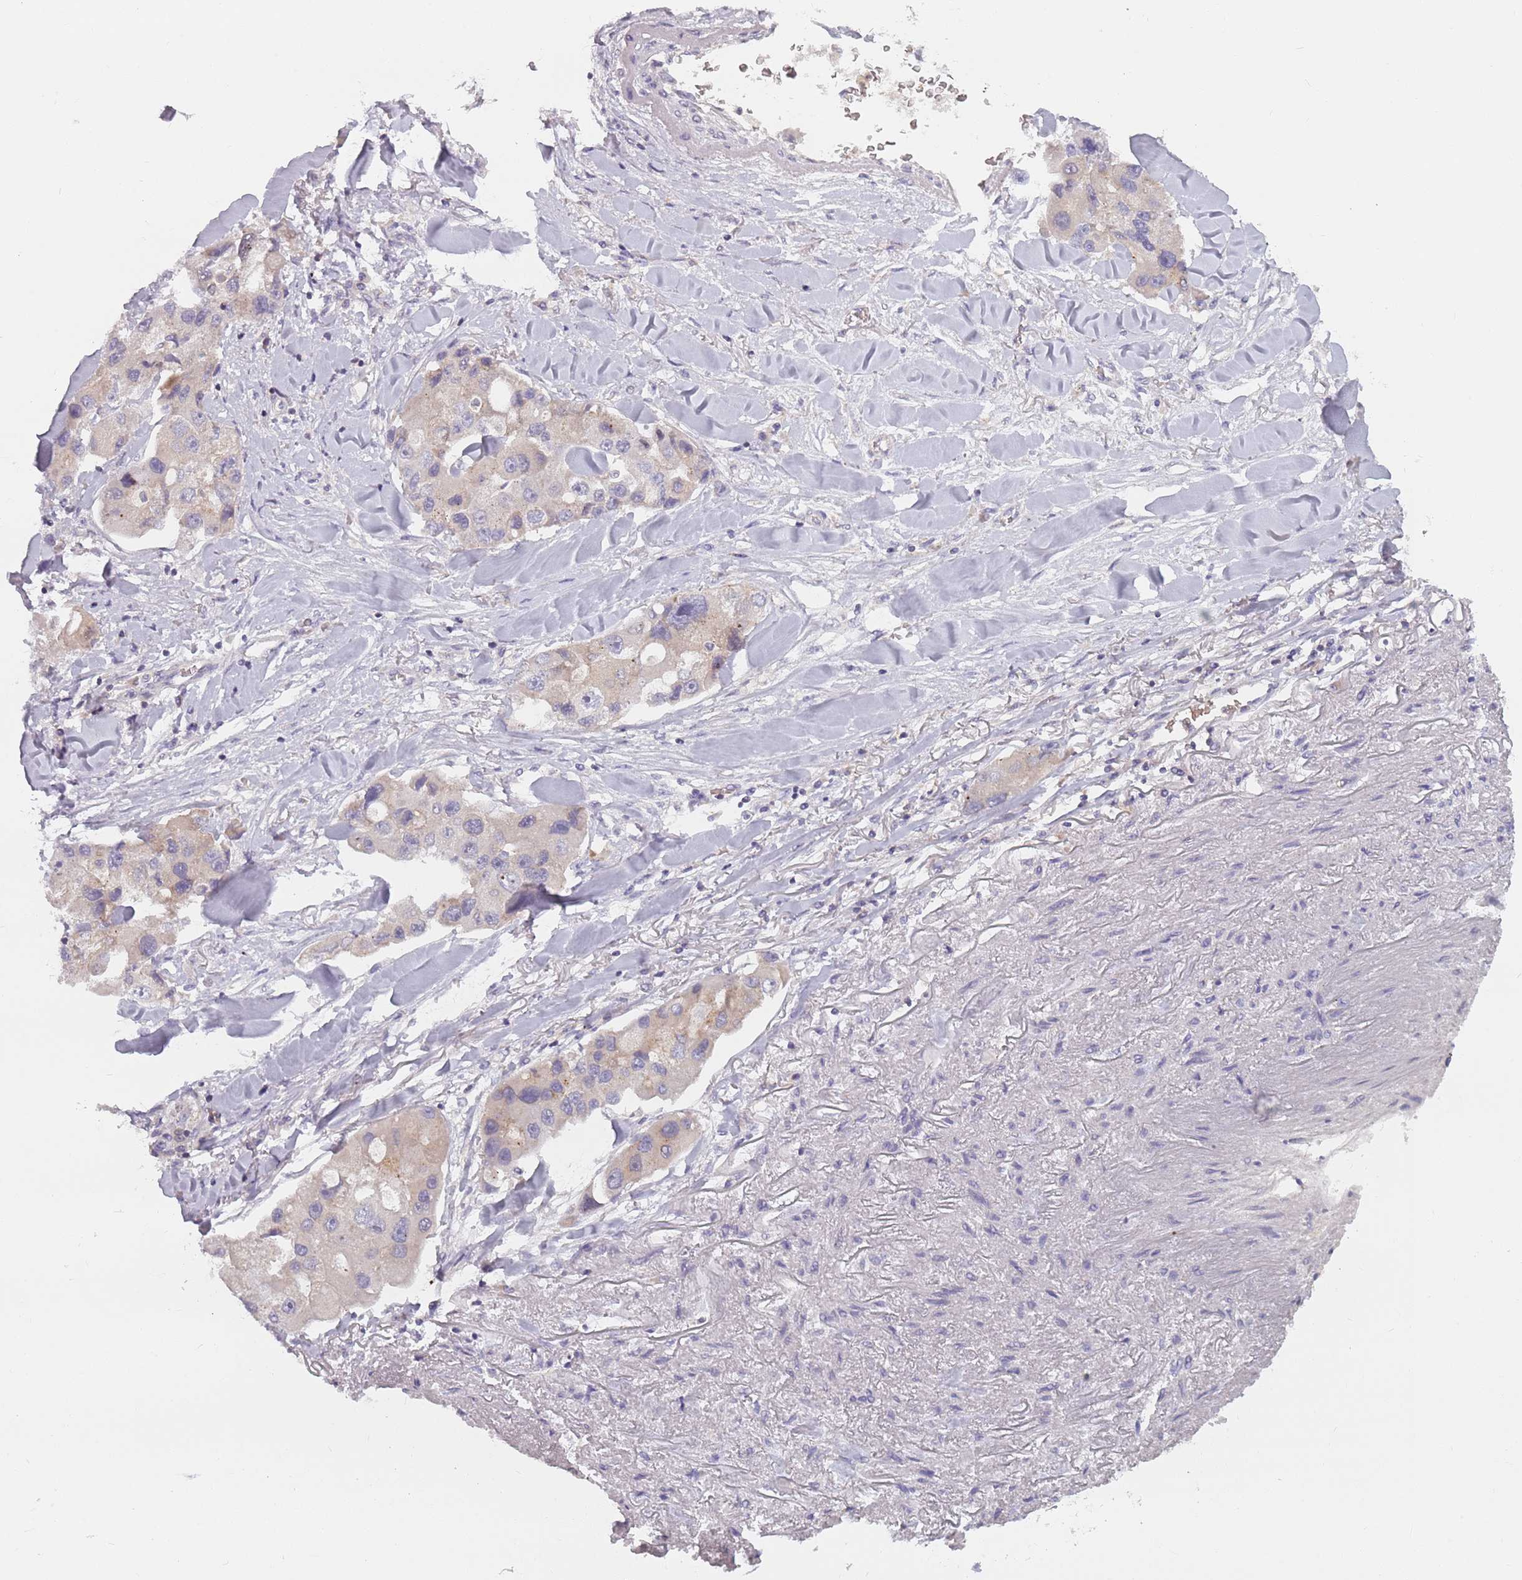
{"staining": {"intensity": "weak", "quantity": "<25%", "location": "cytoplasmic/membranous"}, "tissue": "lung cancer", "cell_type": "Tumor cells", "image_type": "cancer", "snomed": [{"axis": "morphology", "description": "Adenocarcinoma, NOS"}, {"axis": "topography", "description": "Lung"}], "caption": "Tumor cells show no significant staining in lung cancer.", "gene": "ASB13", "patient": {"sex": "female", "age": 54}}